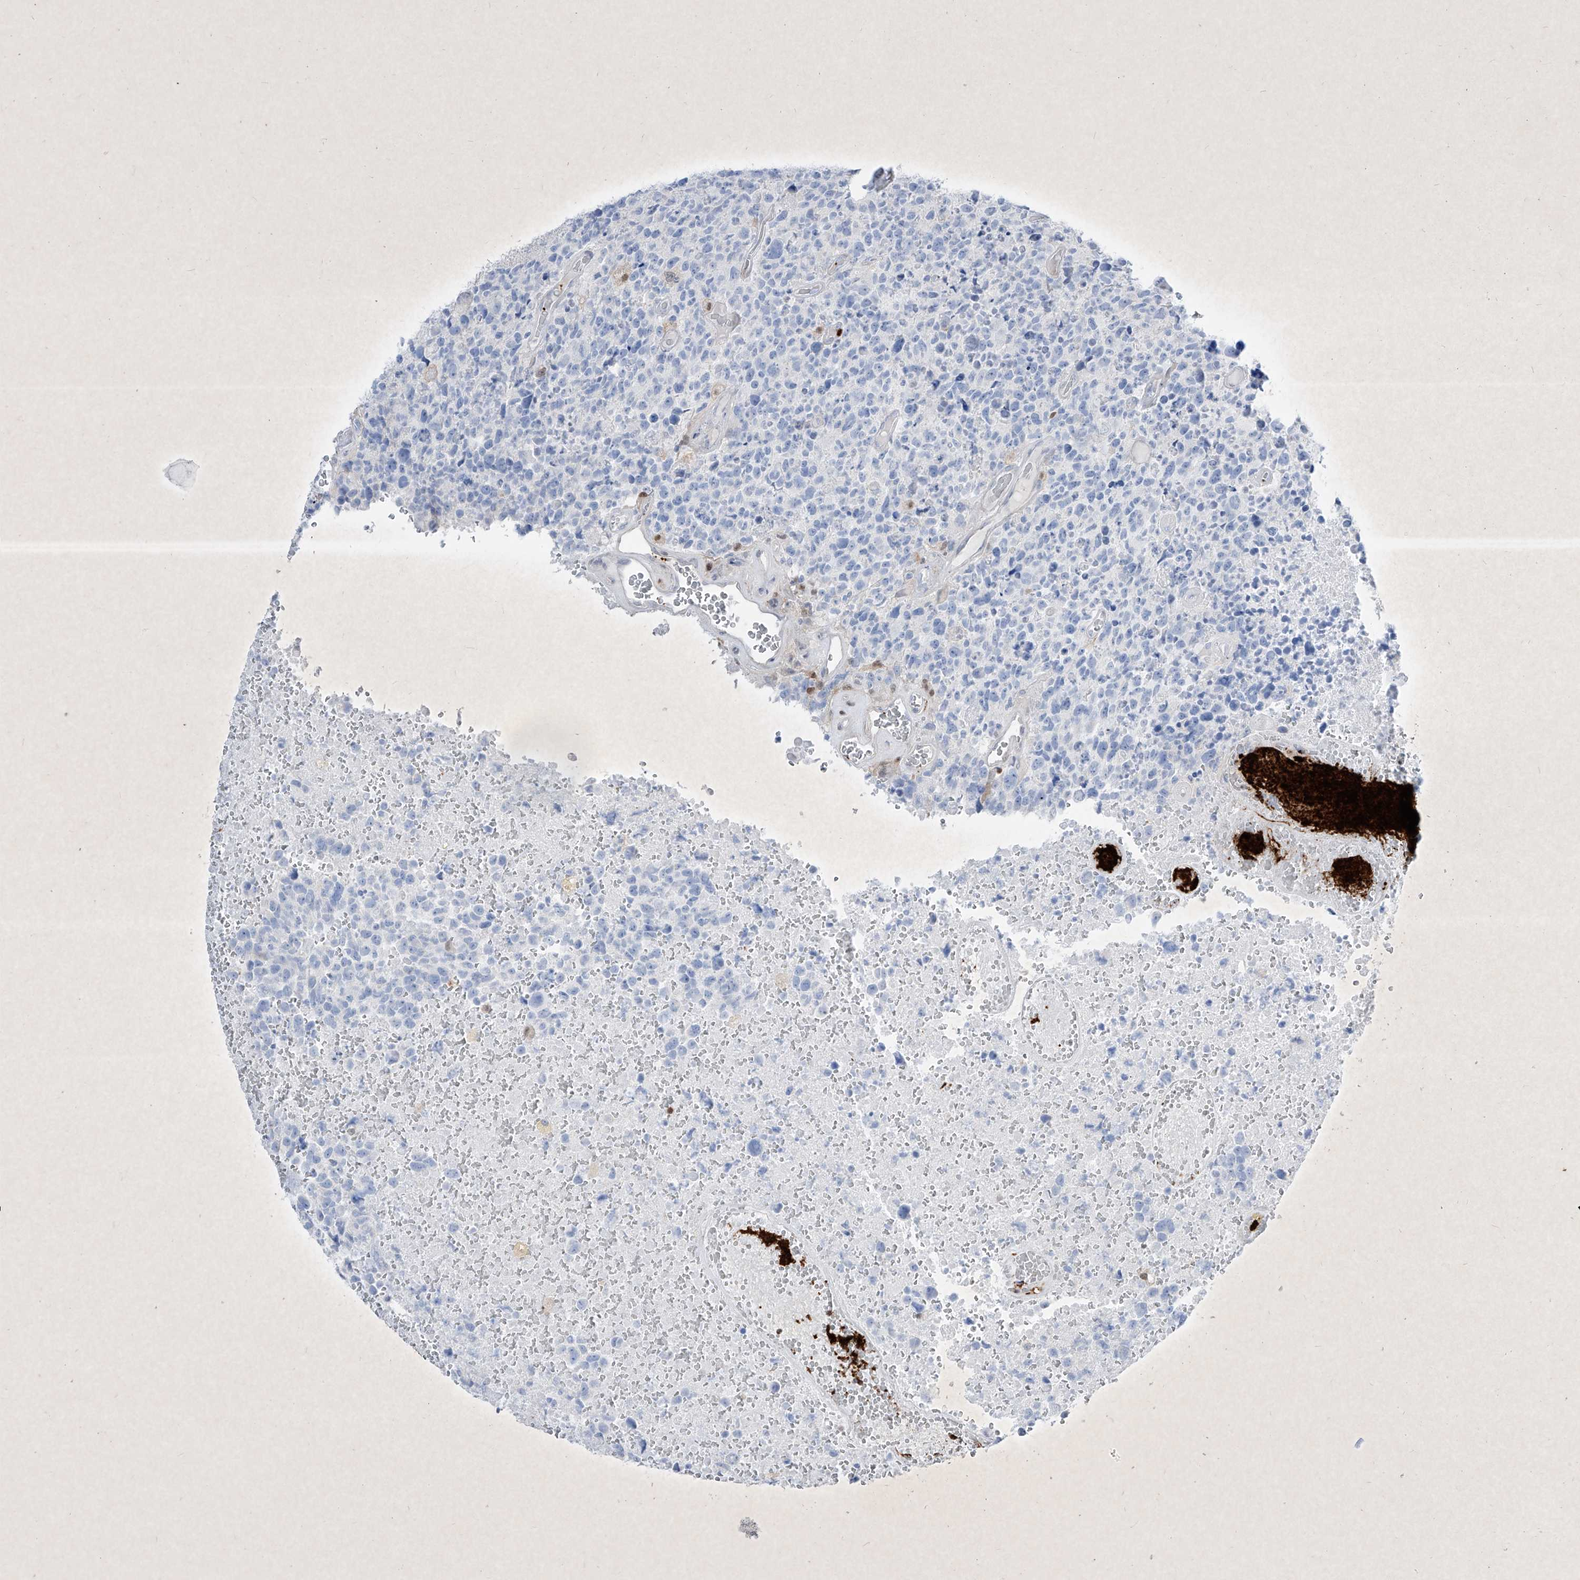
{"staining": {"intensity": "negative", "quantity": "none", "location": "none"}, "tissue": "glioma", "cell_type": "Tumor cells", "image_type": "cancer", "snomed": [{"axis": "morphology", "description": "Glioma, malignant, High grade"}, {"axis": "topography", "description": "Brain"}], "caption": "The micrograph reveals no significant staining in tumor cells of glioma.", "gene": "PSMB10", "patient": {"sex": "male", "age": 69}}